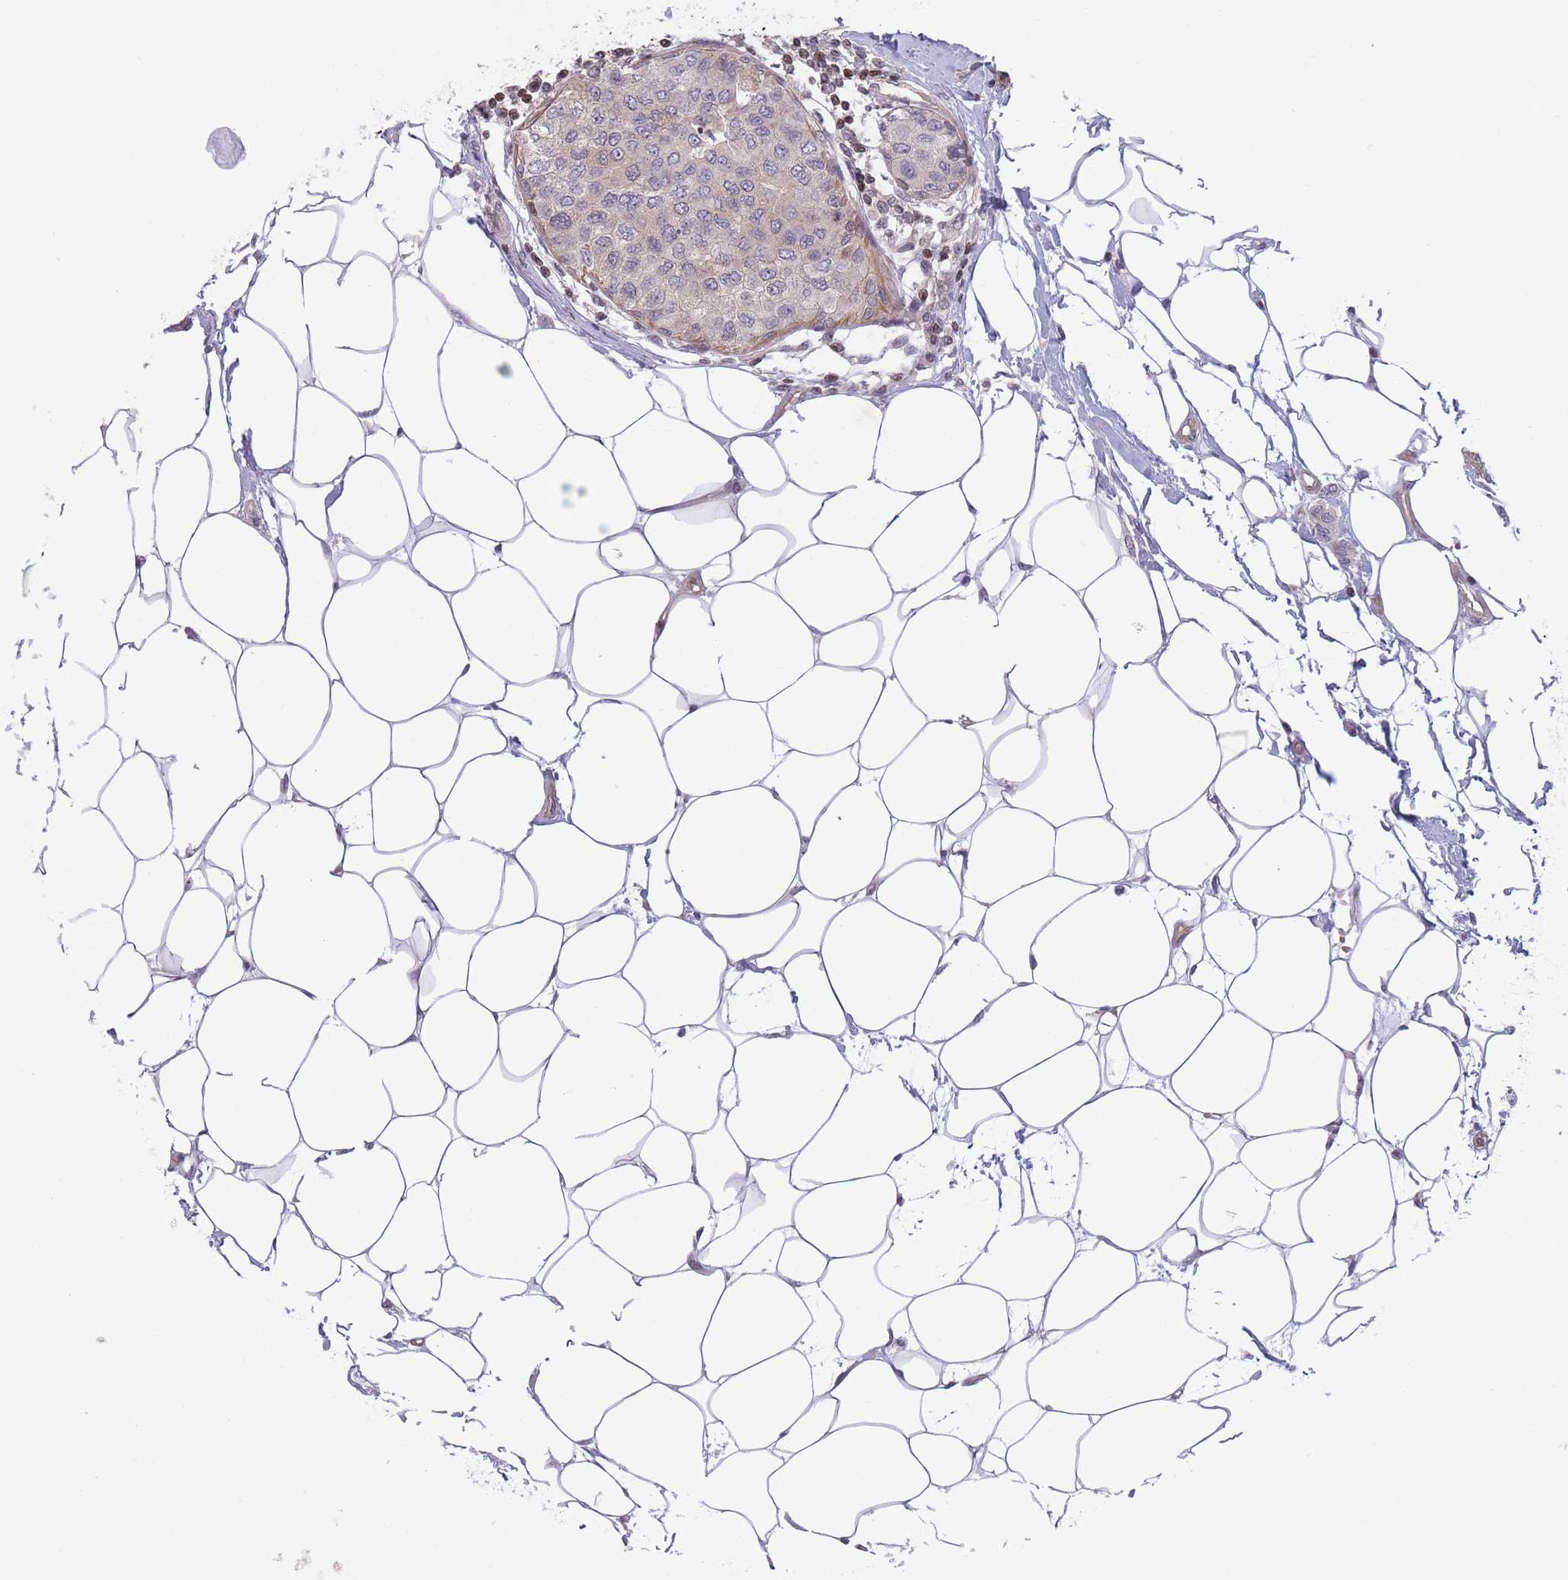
{"staining": {"intensity": "negative", "quantity": "none", "location": "none"}, "tissue": "breast cancer", "cell_type": "Tumor cells", "image_type": "cancer", "snomed": [{"axis": "morphology", "description": "Duct carcinoma"}, {"axis": "topography", "description": "Breast"}], "caption": "Immunohistochemistry image of neoplastic tissue: human invasive ductal carcinoma (breast) stained with DAB reveals no significant protein staining in tumor cells.", "gene": "SLC35F5", "patient": {"sex": "female", "age": 72}}